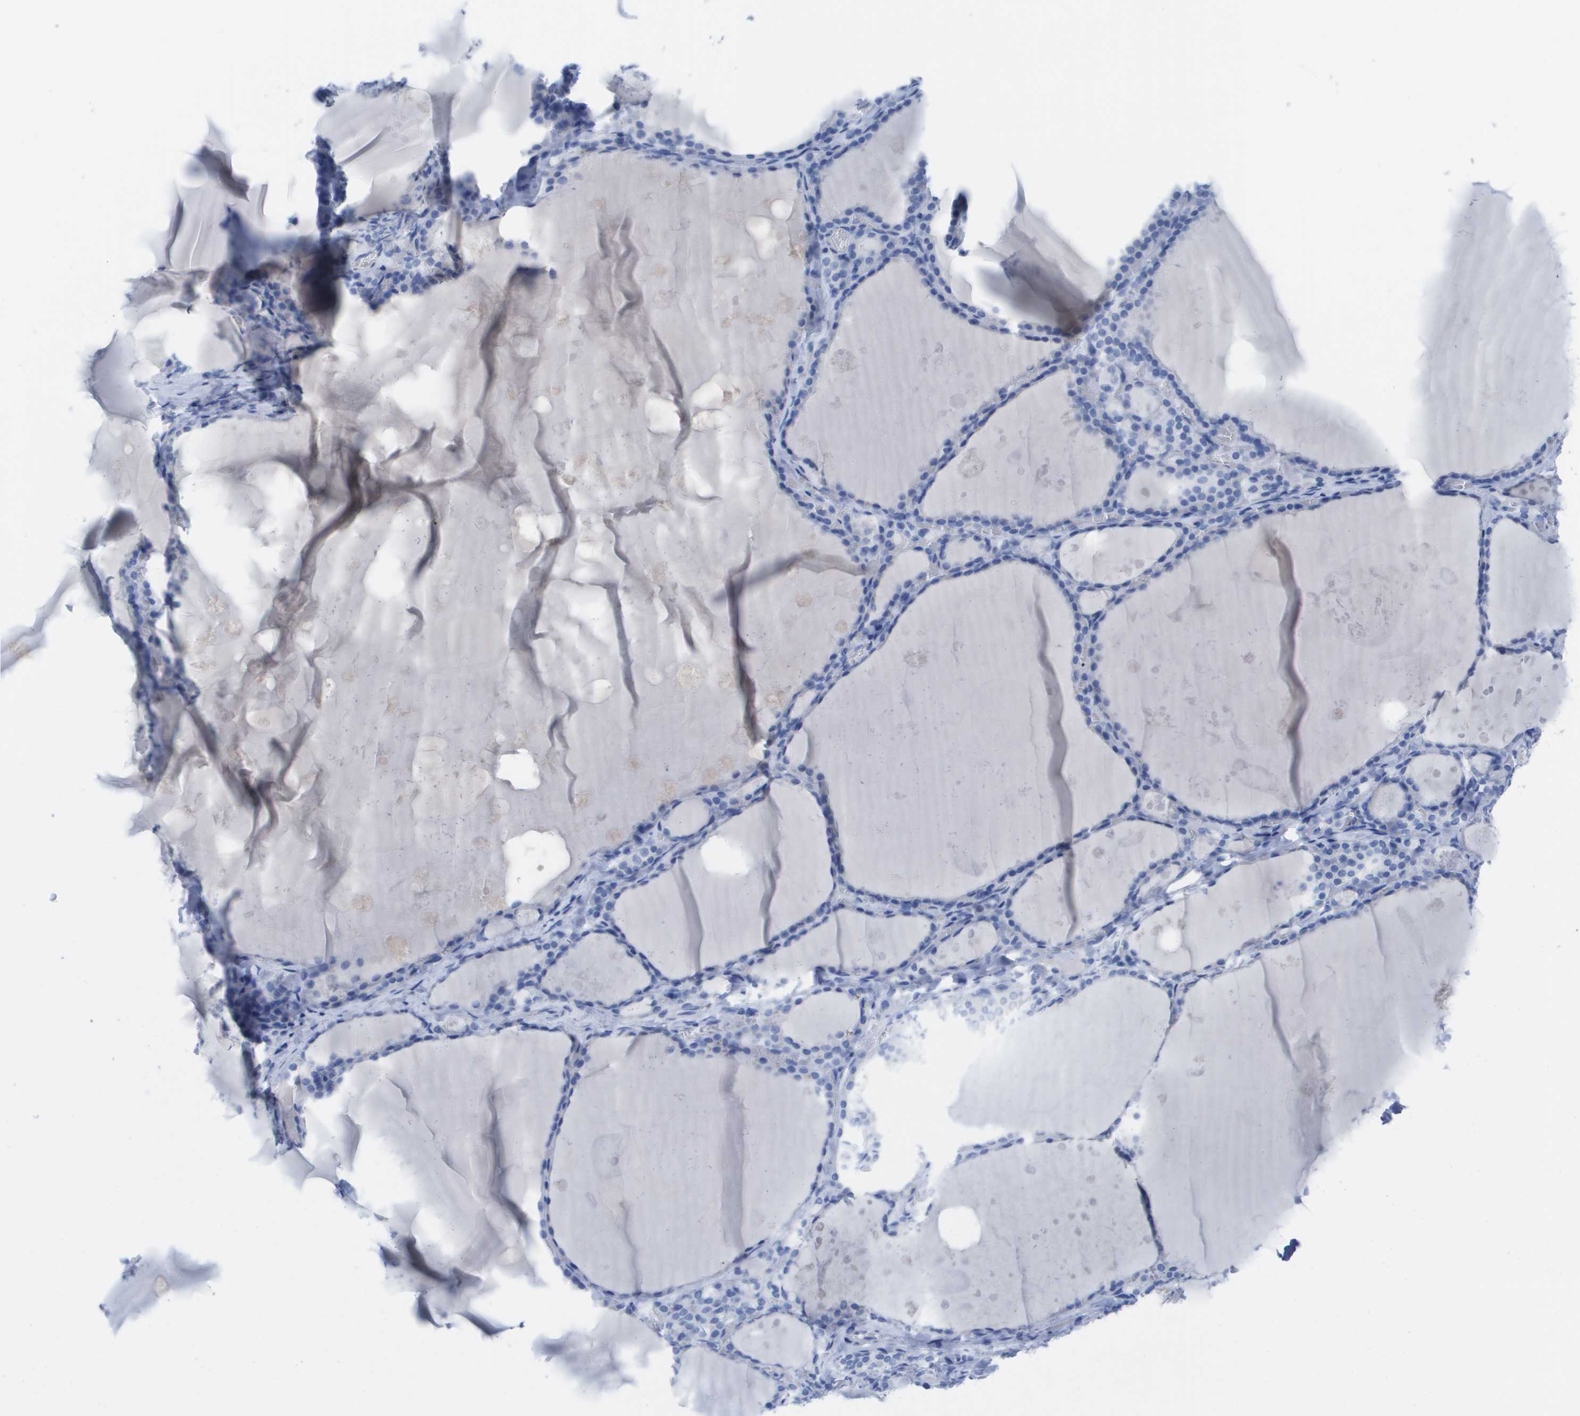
{"staining": {"intensity": "negative", "quantity": "none", "location": "none"}, "tissue": "thyroid gland", "cell_type": "Glandular cells", "image_type": "normal", "snomed": [{"axis": "morphology", "description": "Normal tissue, NOS"}, {"axis": "topography", "description": "Thyroid gland"}], "caption": "This is an immunohistochemistry photomicrograph of unremarkable thyroid gland. There is no expression in glandular cells.", "gene": "KCNA3", "patient": {"sex": "male", "age": 56}}